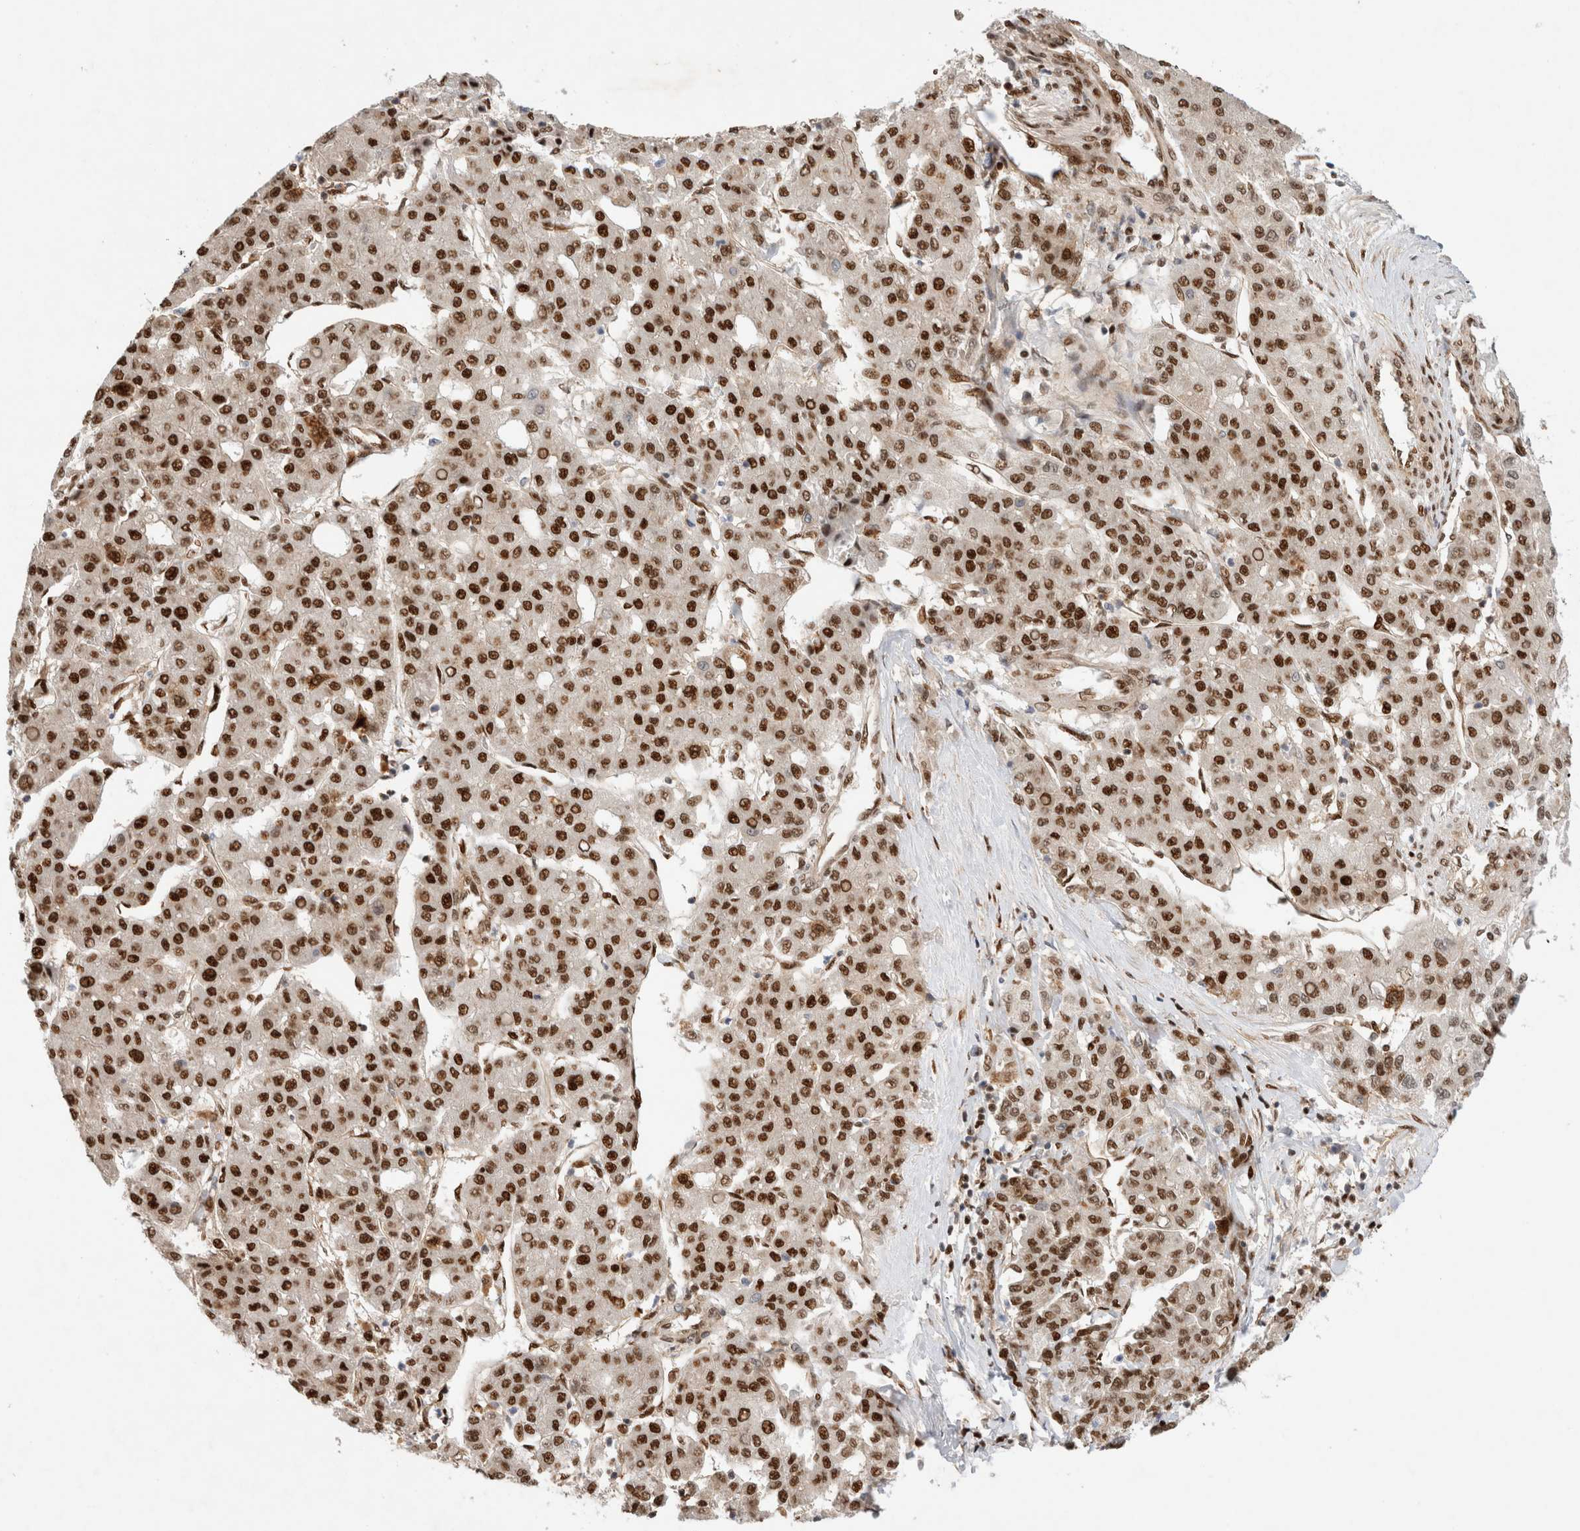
{"staining": {"intensity": "strong", "quantity": ">75%", "location": "nuclear"}, "tissue": "liver cancer", "cell_type": "Tumor cells", "image_type": "cancer", "snomed": [{"axis": "morphology", "description": "Carcinoma, Hepatocellular, NOS"}, {"axis": "topography", "description": "Liver"}], "caption": "Liver hepatocellular carcinoma stained with a brown dye demonstrates strong nuclear positive positivity in approximately >75% of tumor cells.", "gene": "TCF4", "patient": {"sex": "male", "age": 65}}